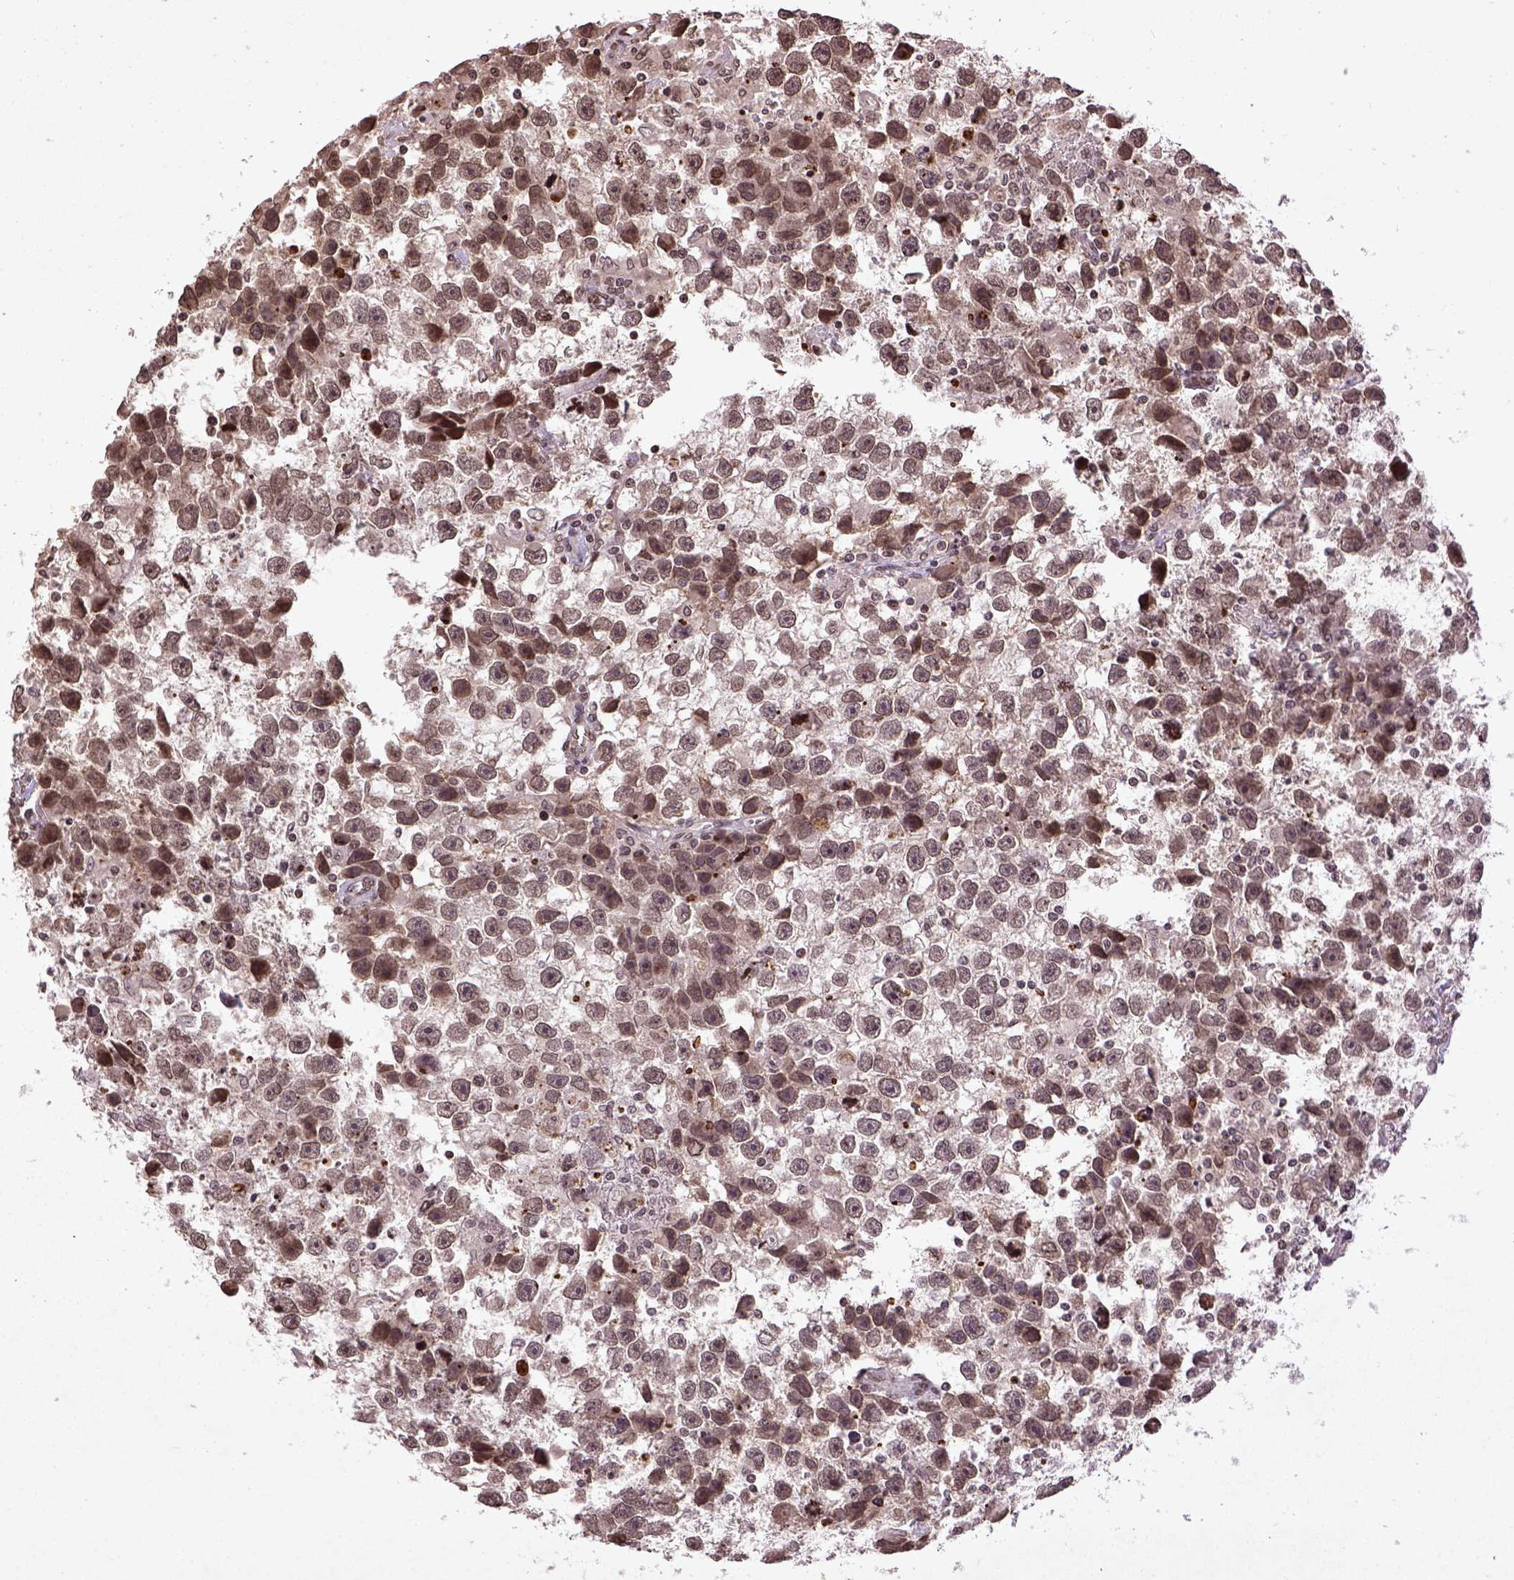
{"staining": {"intensity": "moderate", "quantity": ">75%", "location": "nuclear"}, "tissue": "testis cancer", "cell_type": "Tumor cells", "image_type": "cancer", "snomed": [{"axis": "morphology", "description": "Seminoma, NOS"}, {"axis": "topography", "description": "Testis"}], "caption": "Immunohistochemistry of testis cancer reveals medium levels of moderate nuclear staining in about >75% of tumor cells.", "gene": "BANF1", "patient": {"sex": "male", "age": 43}}